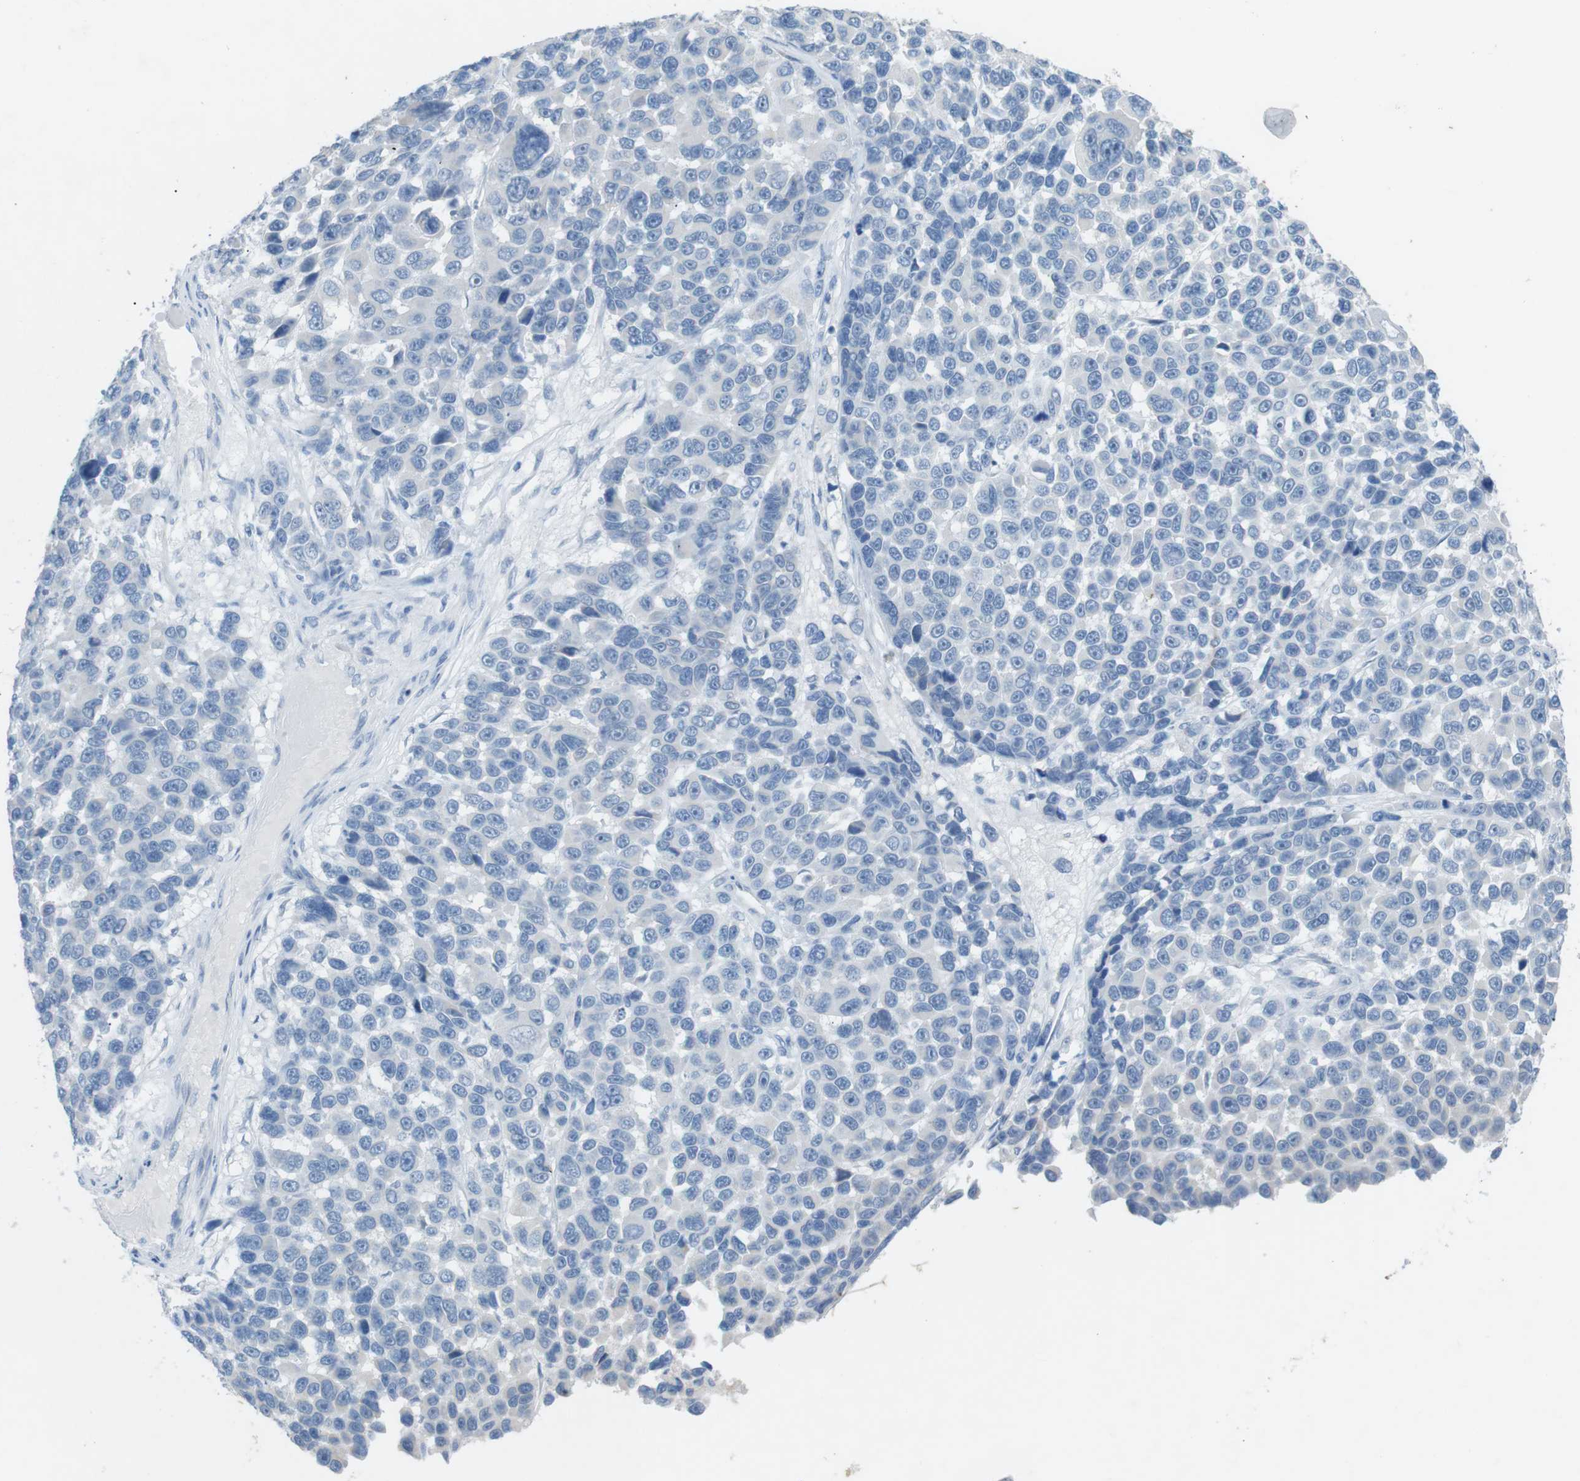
{"staining": {"intensity": "negative", "quantity": "none", "location": "none"}, "tissue": "melanoma", "cell_type": "Tumor cells", "image_type": "cancer", "snomed": [{"axis": "morphology", "description": "Malignant melanoma, NOS"}, {"axis": "topography", "description": "Skin"}], "caption": "Tumor cells show no significant expression in melanoma.", "gene": "SALL4", "patient": {"sex": "male", "age": 53}}